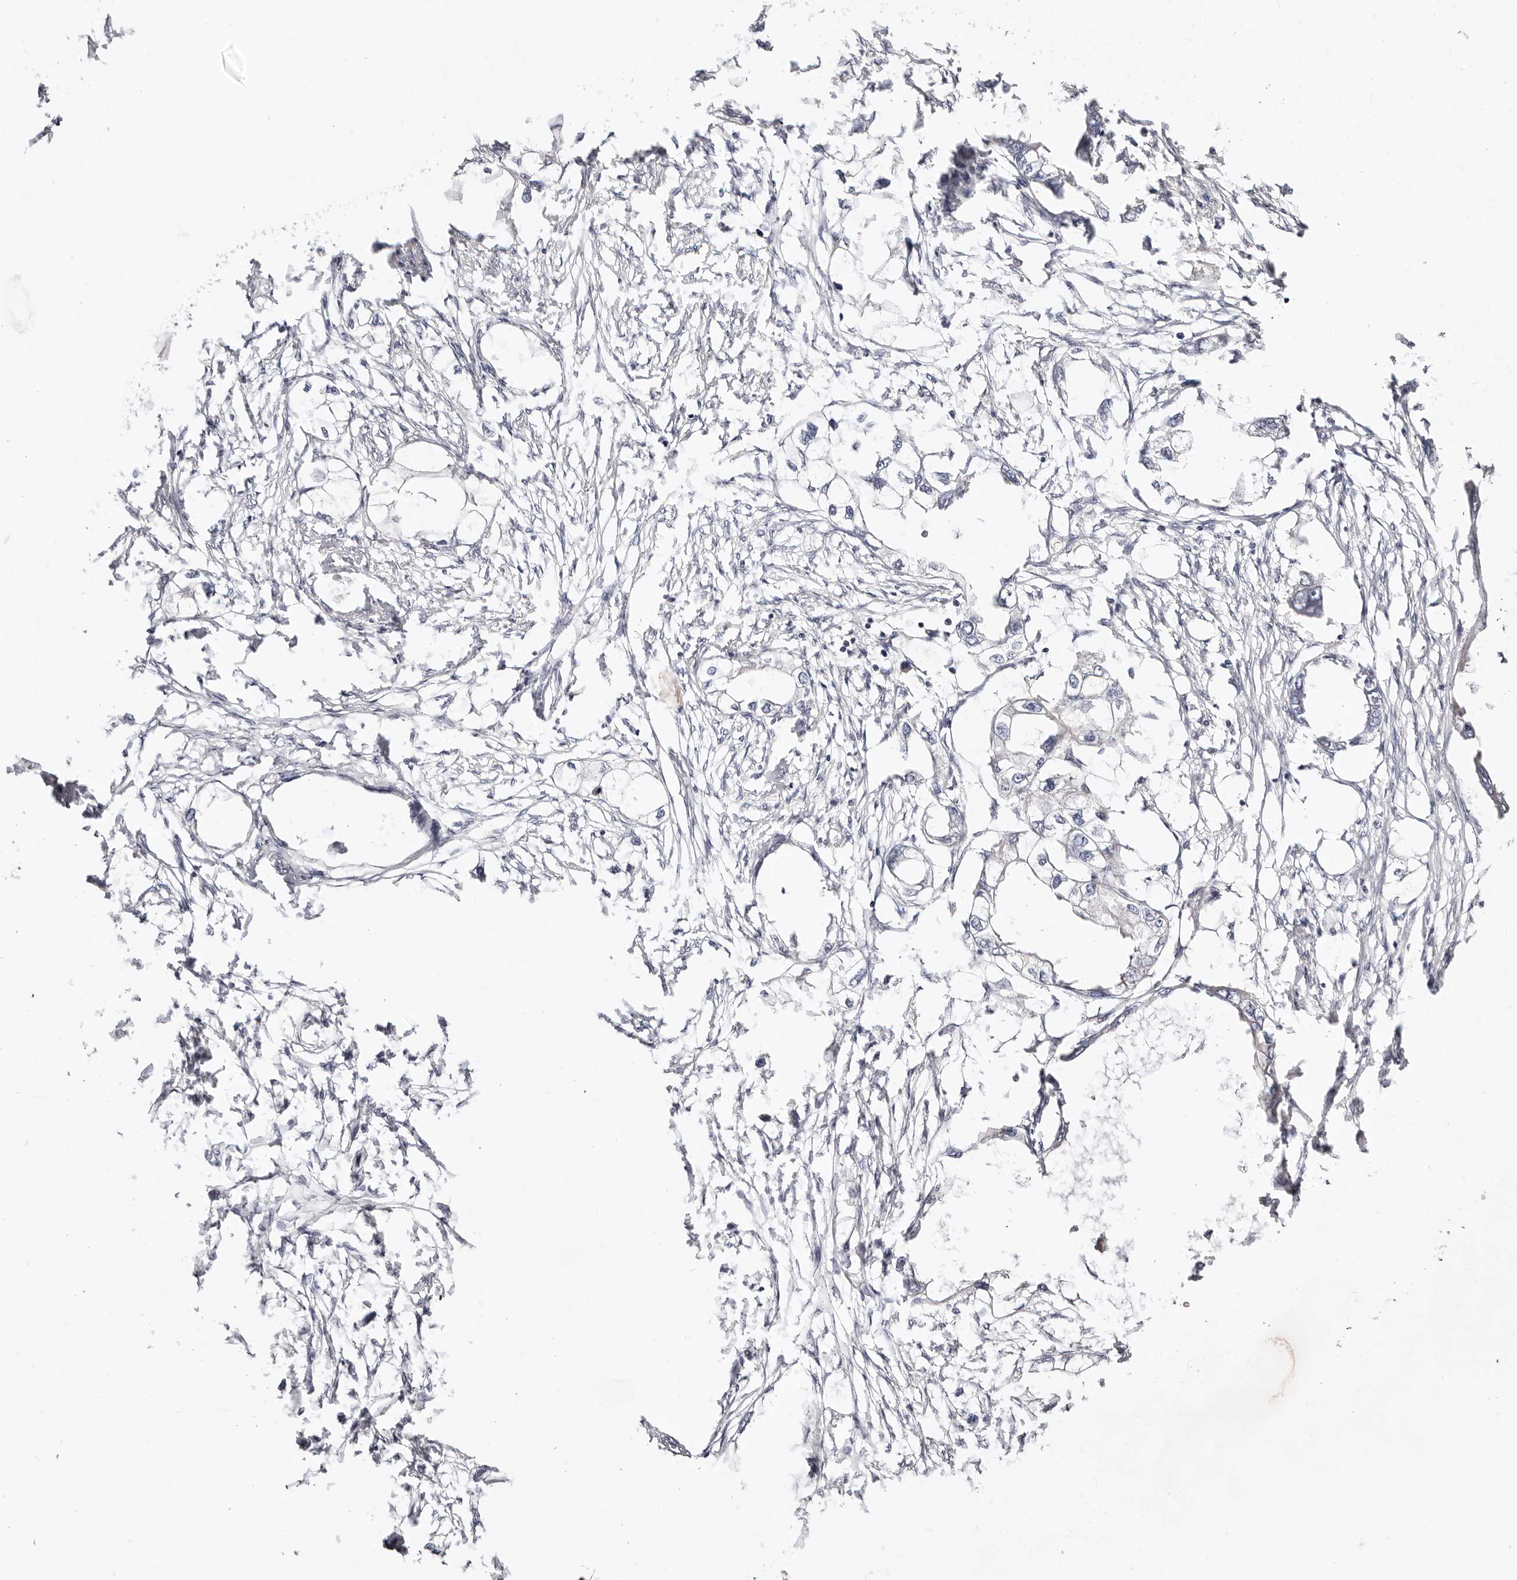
{"staining": {"intensity": "negative", "quantity": "none", "location": "none"}, "tissue": "endometrial cancer", "cell_type": "Tumor cells", "image_type": "cancer", "snomed": [{"axis": "morphology", "description": "Adenocarcinoma, NOS"}, {"axis": "morphology", "description": "Adenocarcinoma, metastatic, NOS"}, {"axis": "topography", "description": "Adipose tissue"}, {"axis": "topography", "description": "Endometrium"}], "caption": "There is no significant positivity in tumor cells of endometrial cancer (adenocarcinoma).", "gene": "STAT5A", "patient": {"sex": "female", "age": 67}}